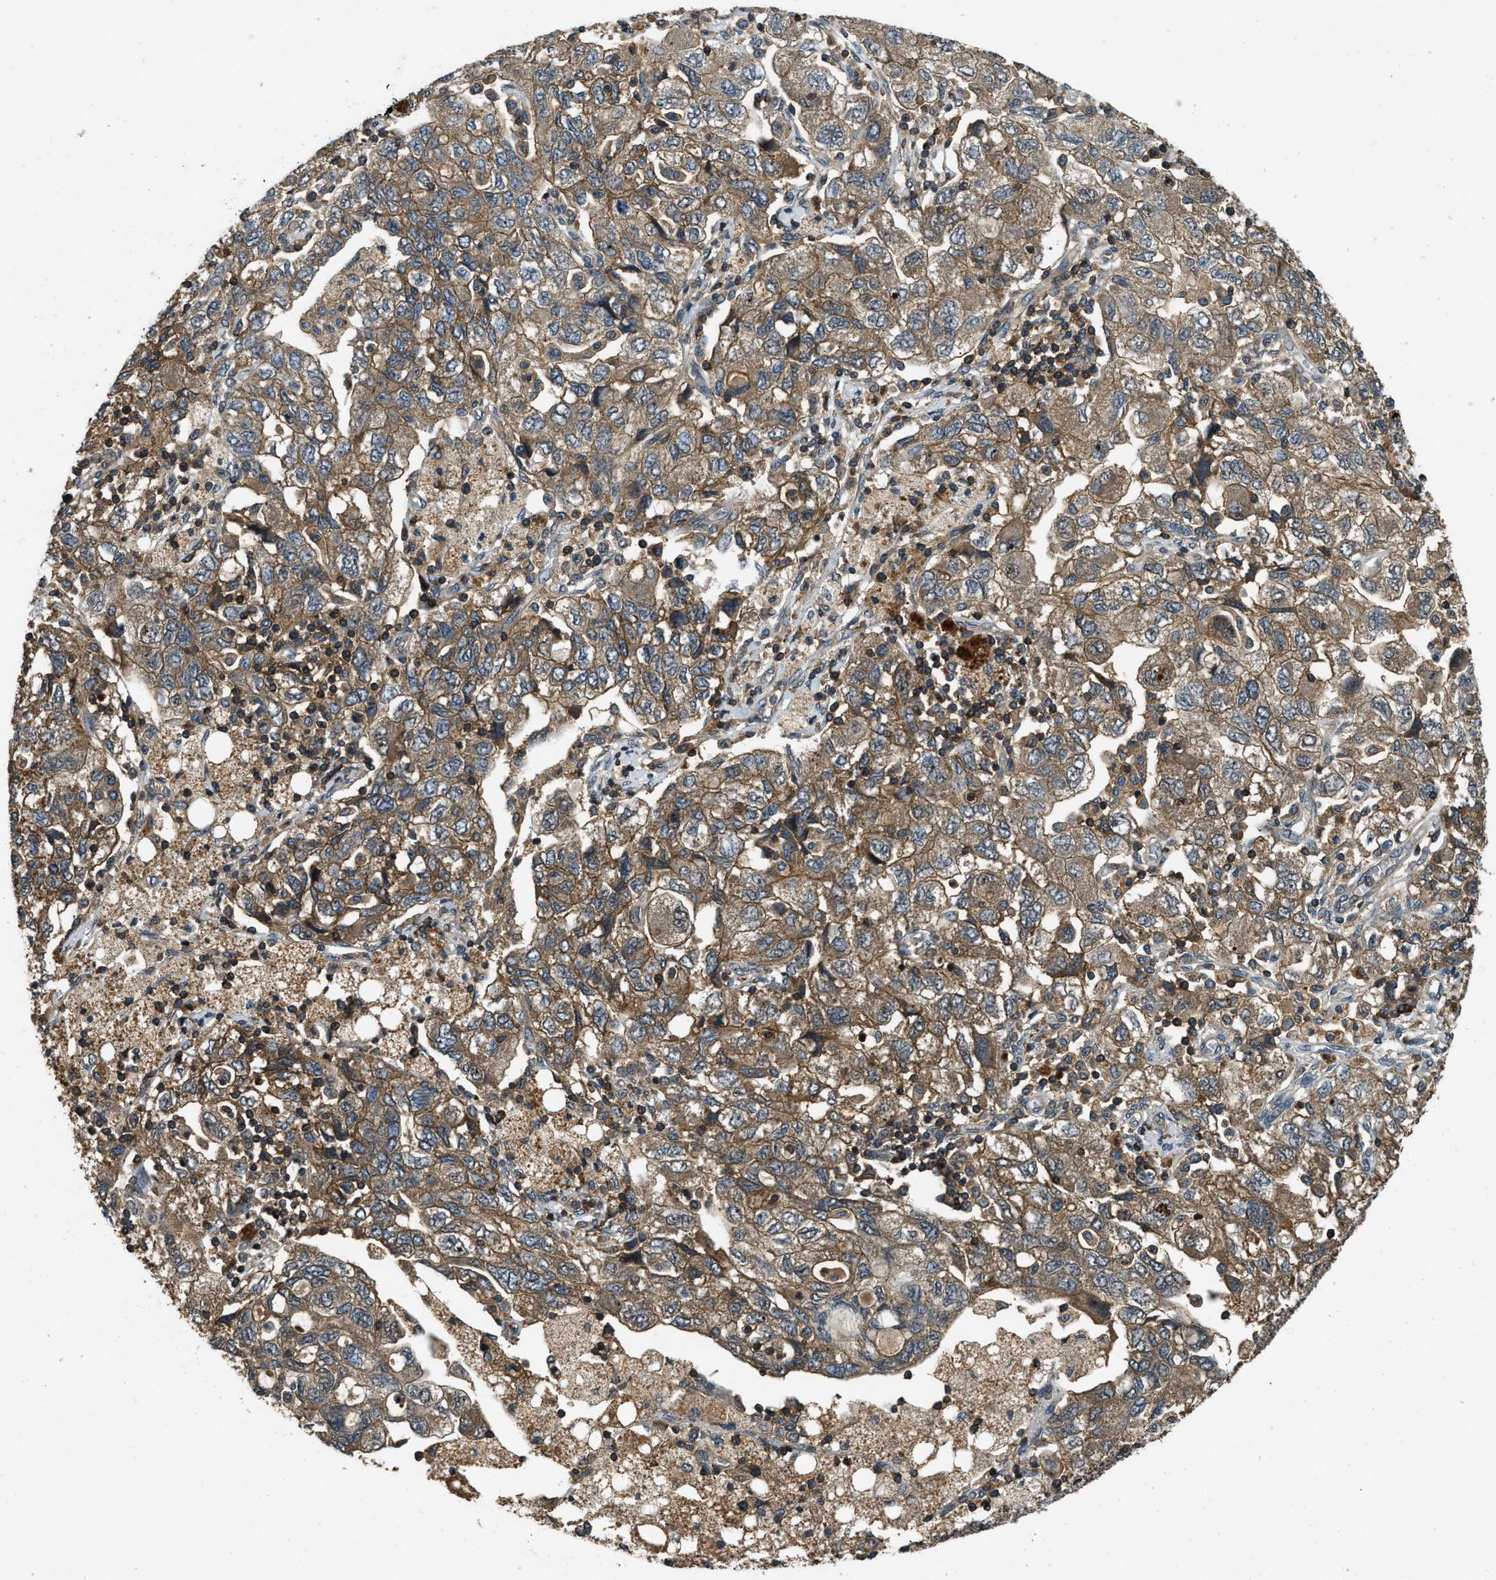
{"staining": {"intensity": "moderate", "quantity": ">75%", "location": "cytoplasmic/membranous"}, "tissue": "ovarian cancer", "cell_type": "Tumor cells", "image_type": "cancer", "snomed": [{"axis": "morphology", "description": "Carcinoma, NOS"}, {"axis": "morphology", "description": "Cystadenocarcinoma, serous, NOS"}, {"axis": "topography", "description": "Ovary"}], "caption": "A brown stain shows moderate cytoplasmic/membranous expression of a protein in human ovarian cancer (serous cystadenocarcinoma) tumor cells.", "gene": "ATP8B1", "patient": {"sex": "female", "age": 69}}